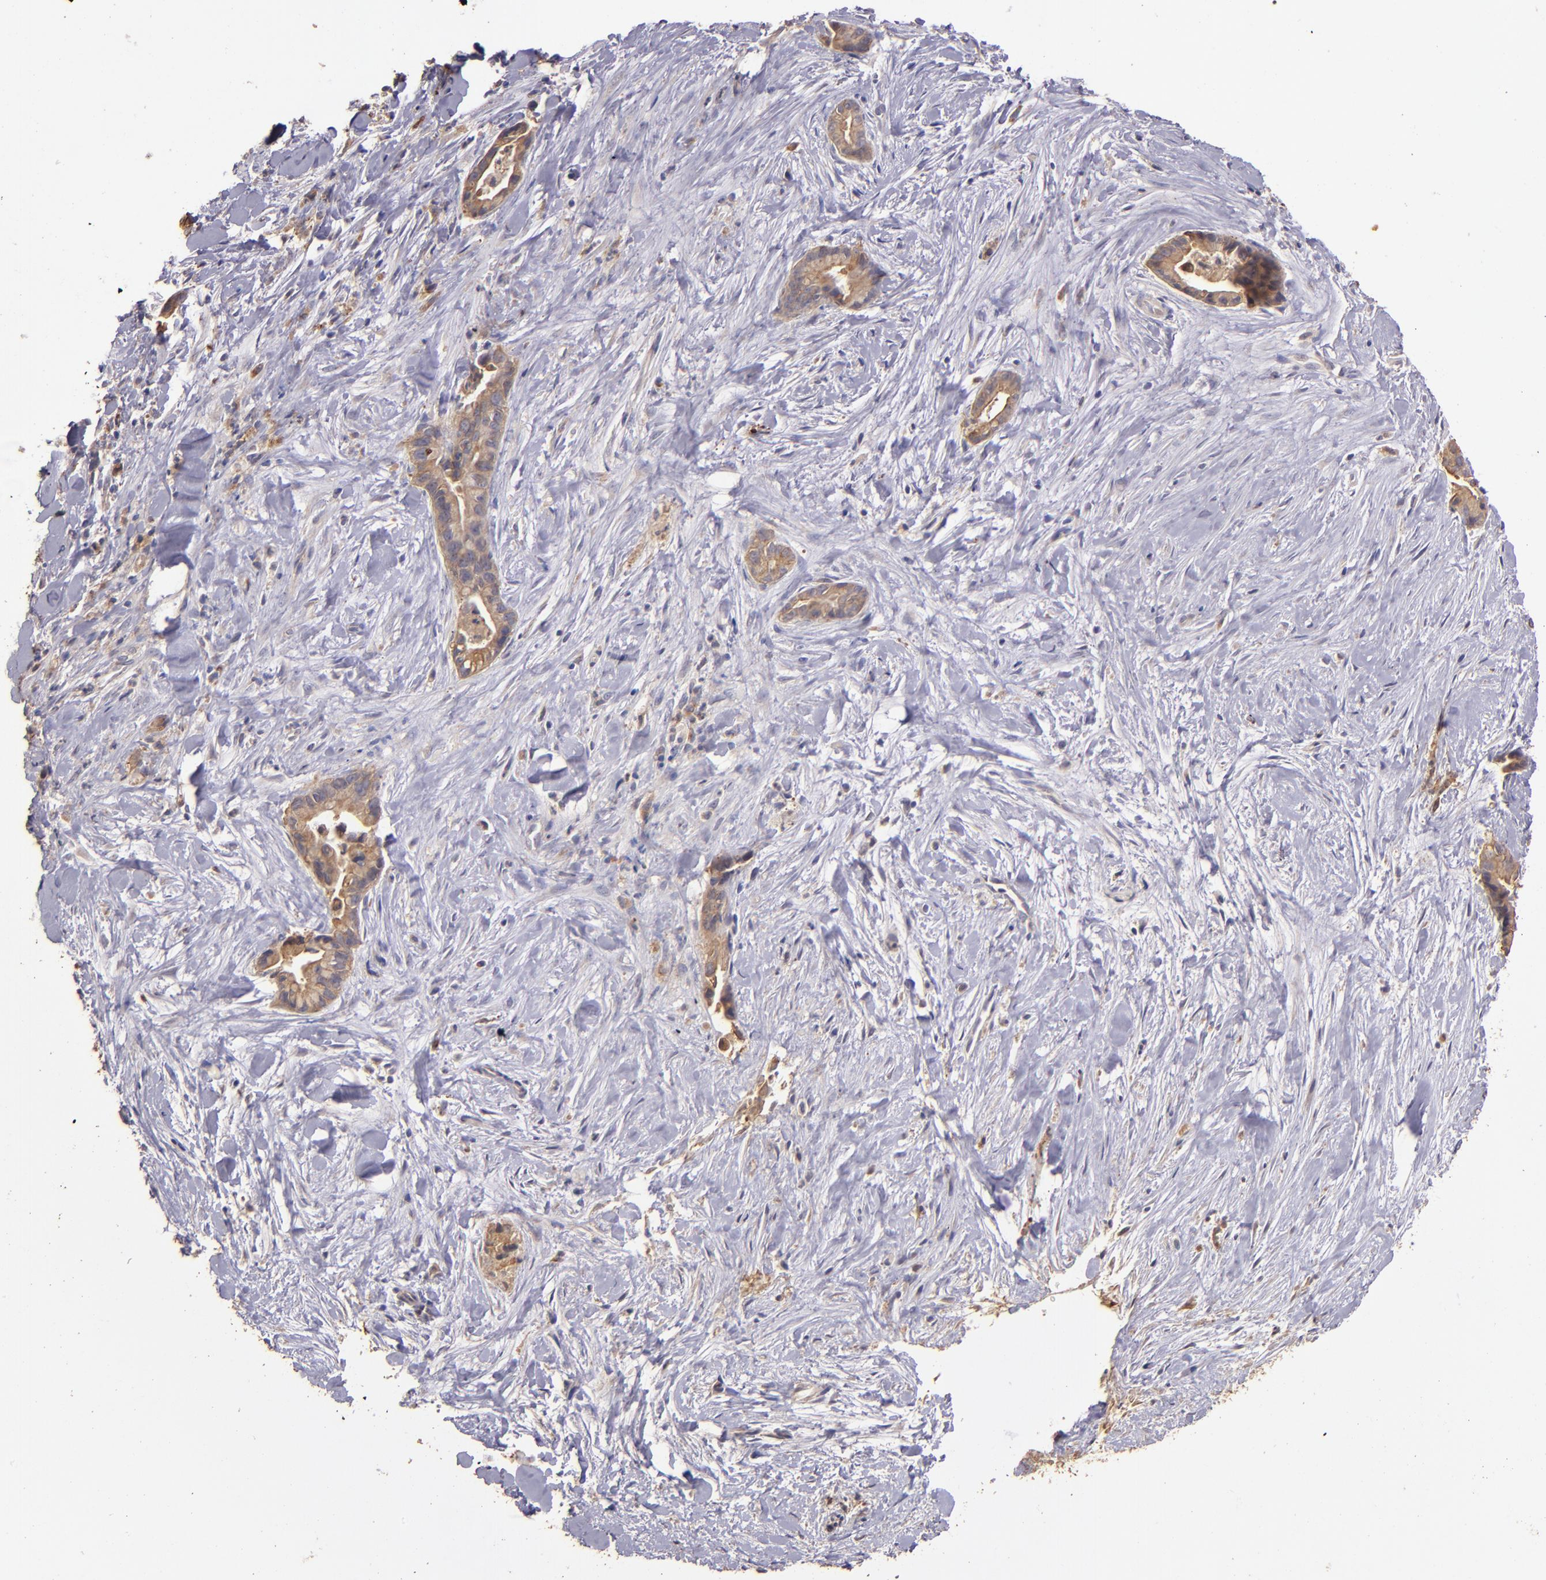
{"staining": {"intensity": "moderate", "quantity": ">75%", "location": "cytoplasmic/membranous"}, "tissue": "liver cancer", "cell_type": "Tumor cells", "image_type": "cancer", "snomed": [{"axis": "morphology", "description": "Cholangiocarcinoma"}, {"axis": "topography", "description": "Liver"}], "caption": "Immunohistochemistry histopathology image of neoplastic tissue: liver cancer stained using immunohistochemistry demonstrates medium levels of moderate protein expression localized specifically in the cytoplasmic/membranous of tumor cells, appearing as a cytoplasmic/membranous brown color.", "gene": "SRRD", "patient": {"sex": "female", "age": 55}}